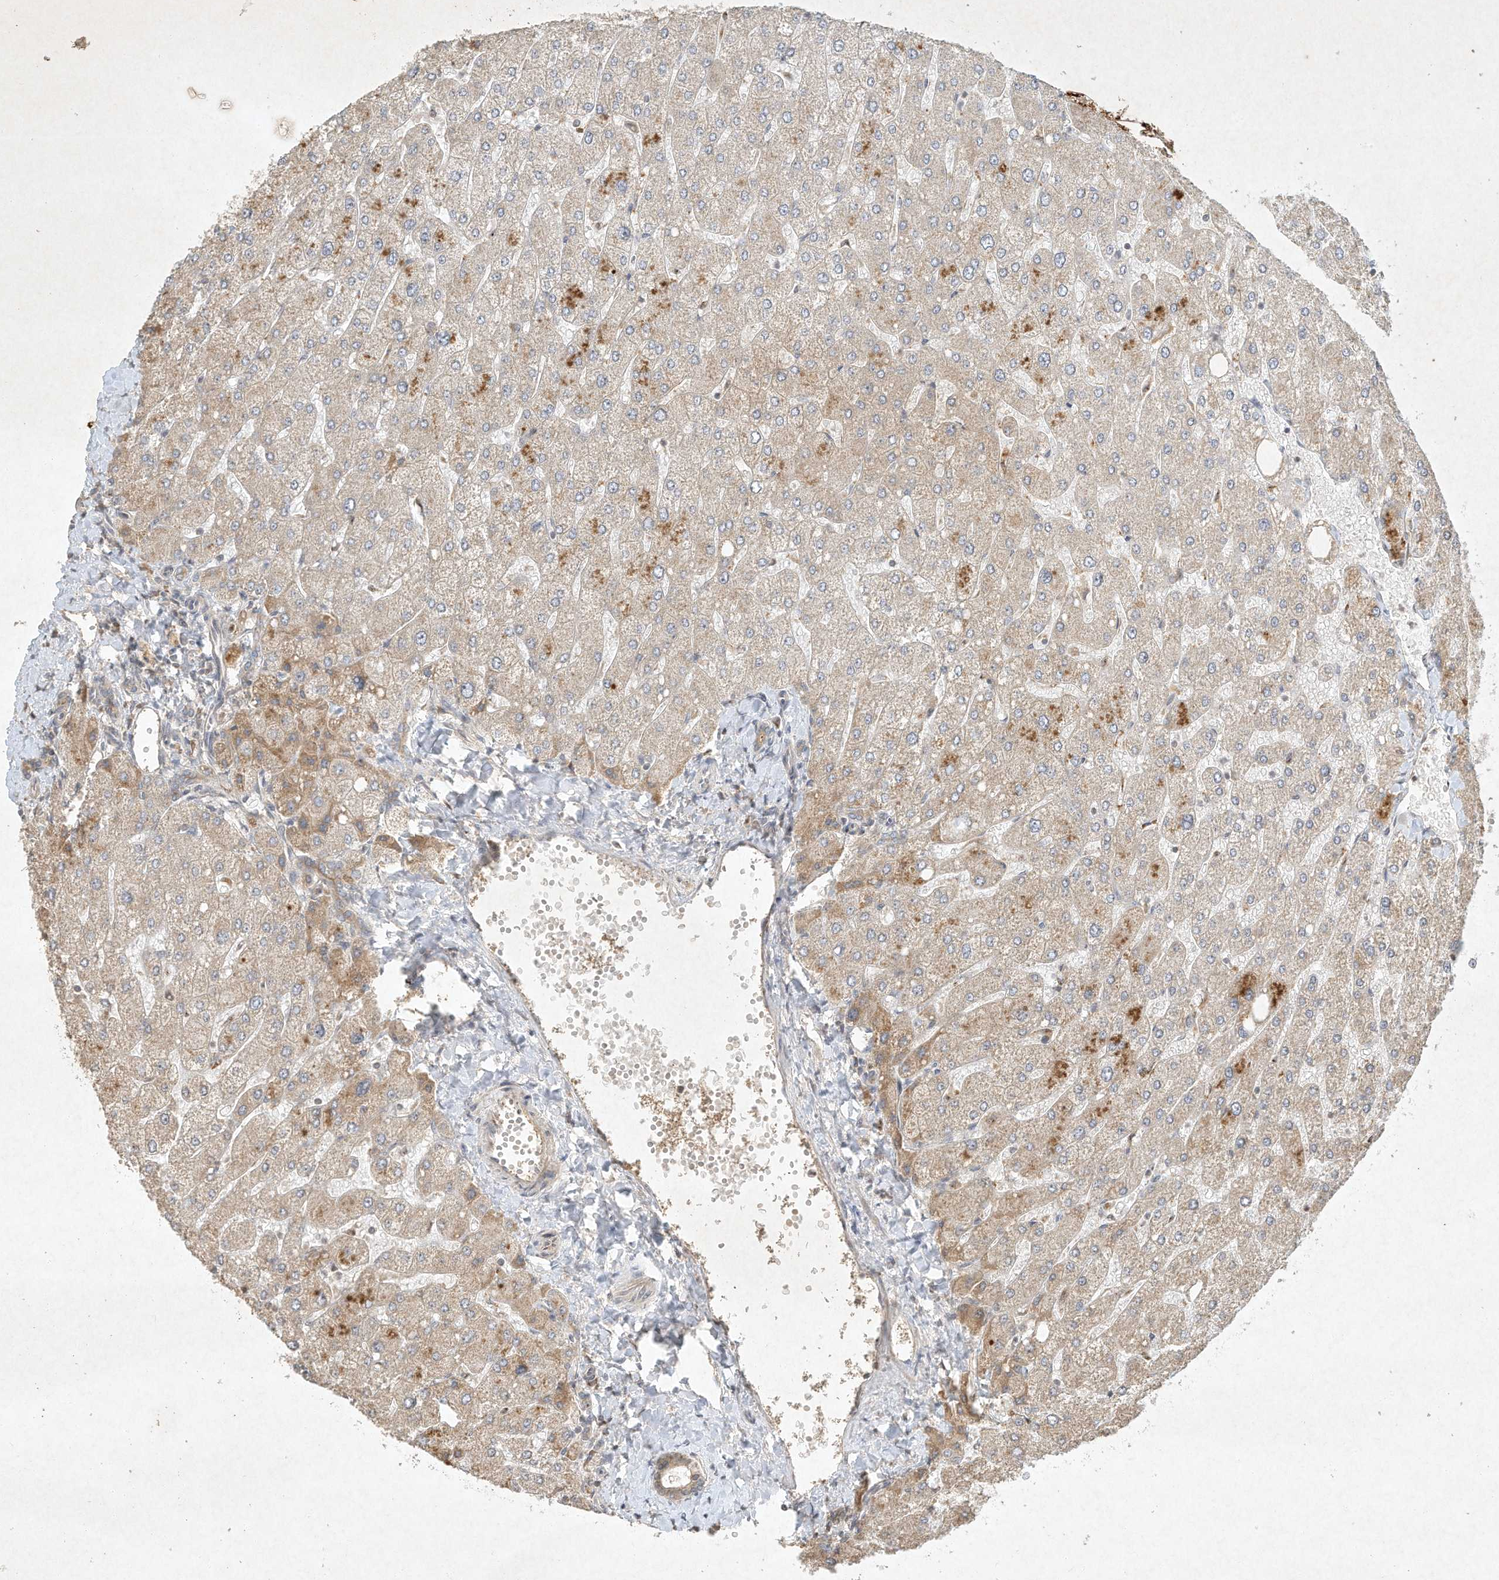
{"staining": {"intensity": "weak", "quantity": ">75%", "location": "cytoplasmic/membranous"}, "tissue": "liver", "cell_type": "Cholangiocytes", "image_type": "normal", "snomed": [{"axis": "morphology", "description": "Normal tissue, NOS"}, {"axis": "topography", "description": "Liver"}], "caption": "Liver stained with DAB immunohistochemistry (IHC) displays low levels of weak cytoplasmic/membranous expression in about >75% of cholangiocytes.", "gene": "BTRC", "patient": {"sex": "male", "age": 55}}